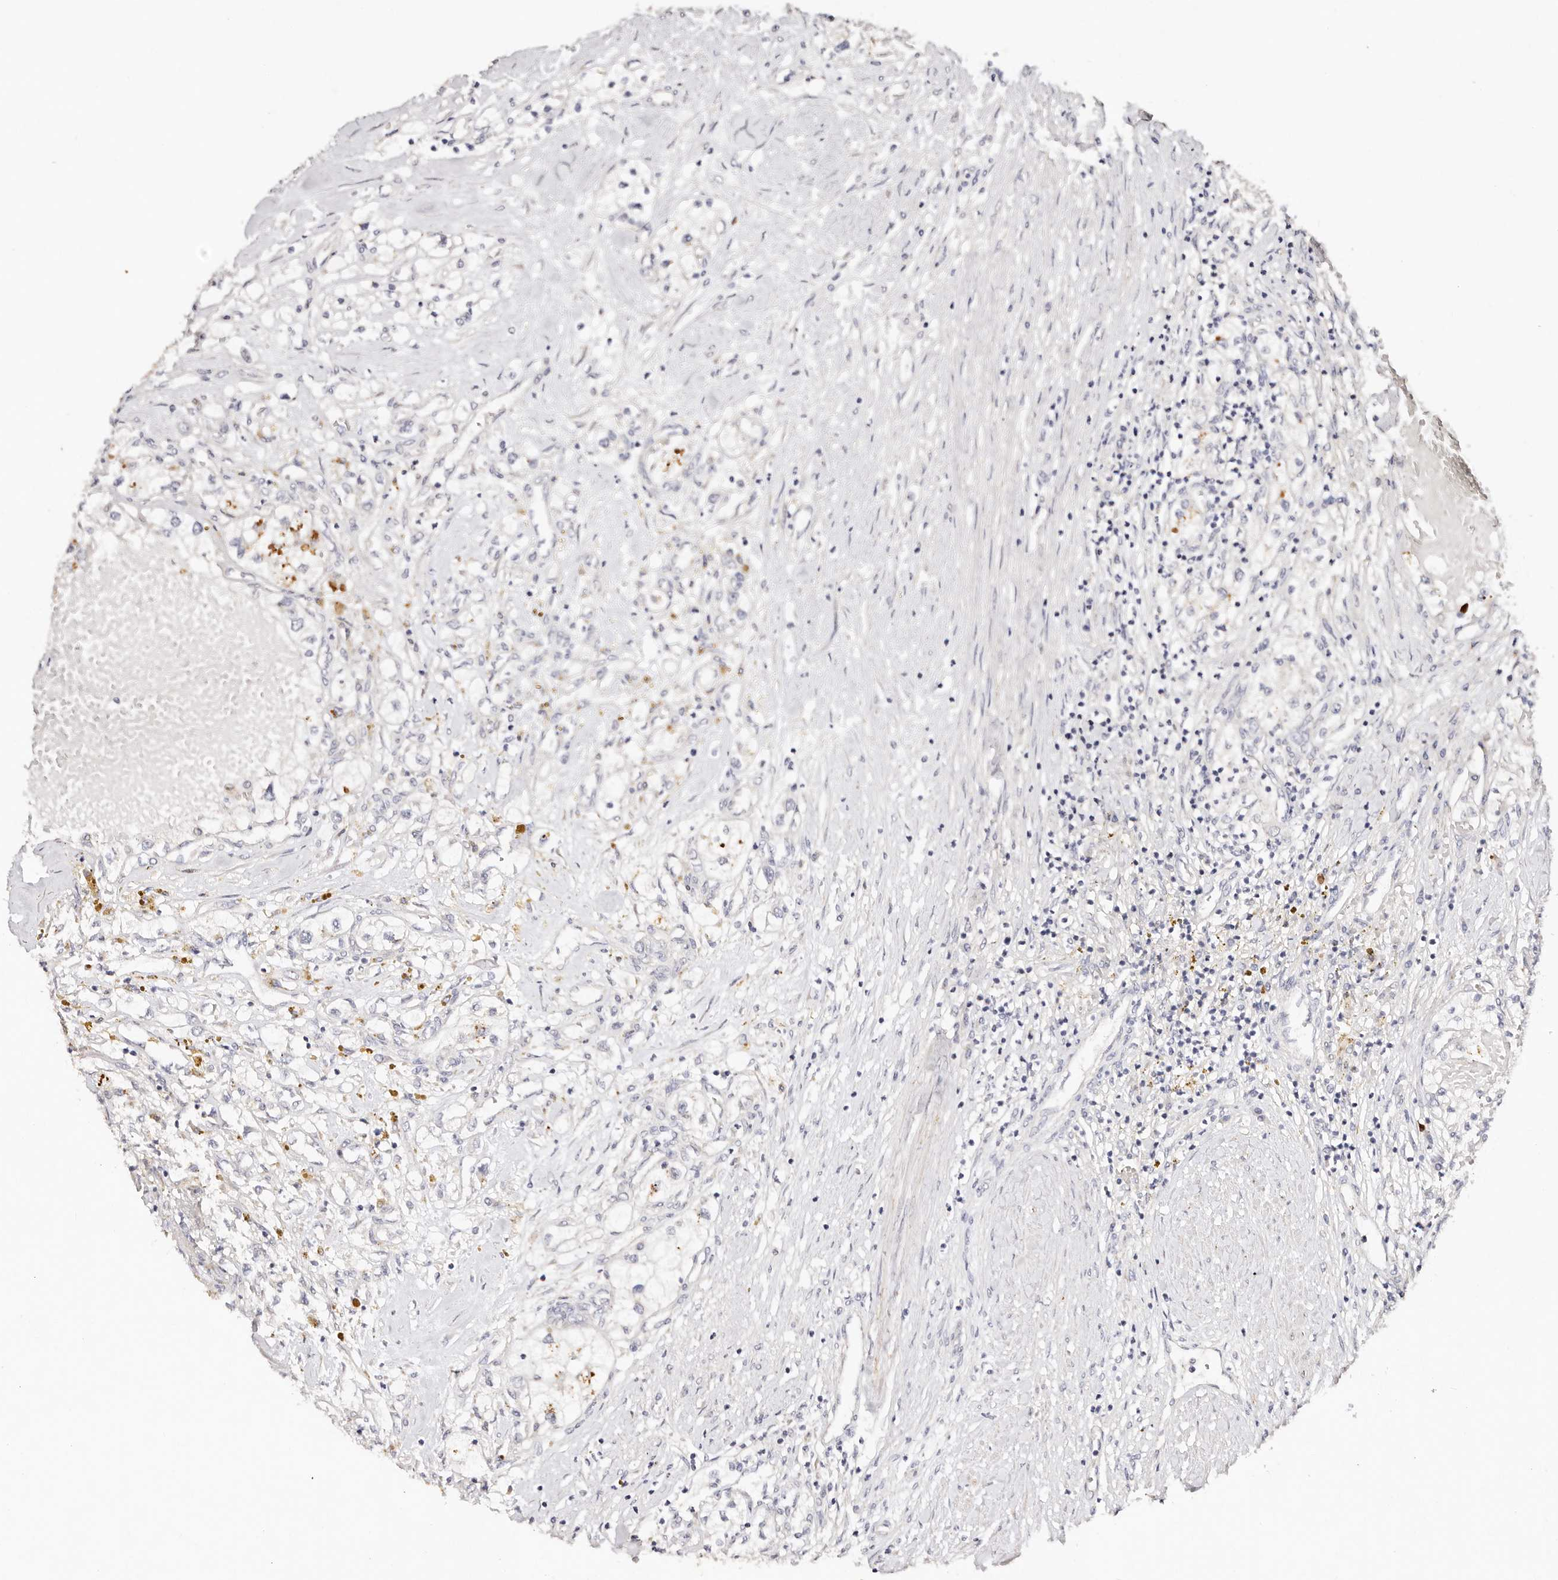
{"staining": {"intensity": "weak", "quantity": "<25%", "location": "cytoplasmic/membranous"}, "tissue": "renal cancer", "cell_type": "Tumor cells", "image_type": "cancer", "snomed": [{"axis": "morphology", "description": "Normal tissue, NOS"}, {"axis": "morphology", "description": "Adenocarcinoma, NOS"}, {"axis": "topography", "description": "Kidney"}], "caption": "Tumor cells are negative for protein expression in human renal adenocarcinoma.", "gene": "VIPAS39", "patient": {"sex": "male", "age": 68}}